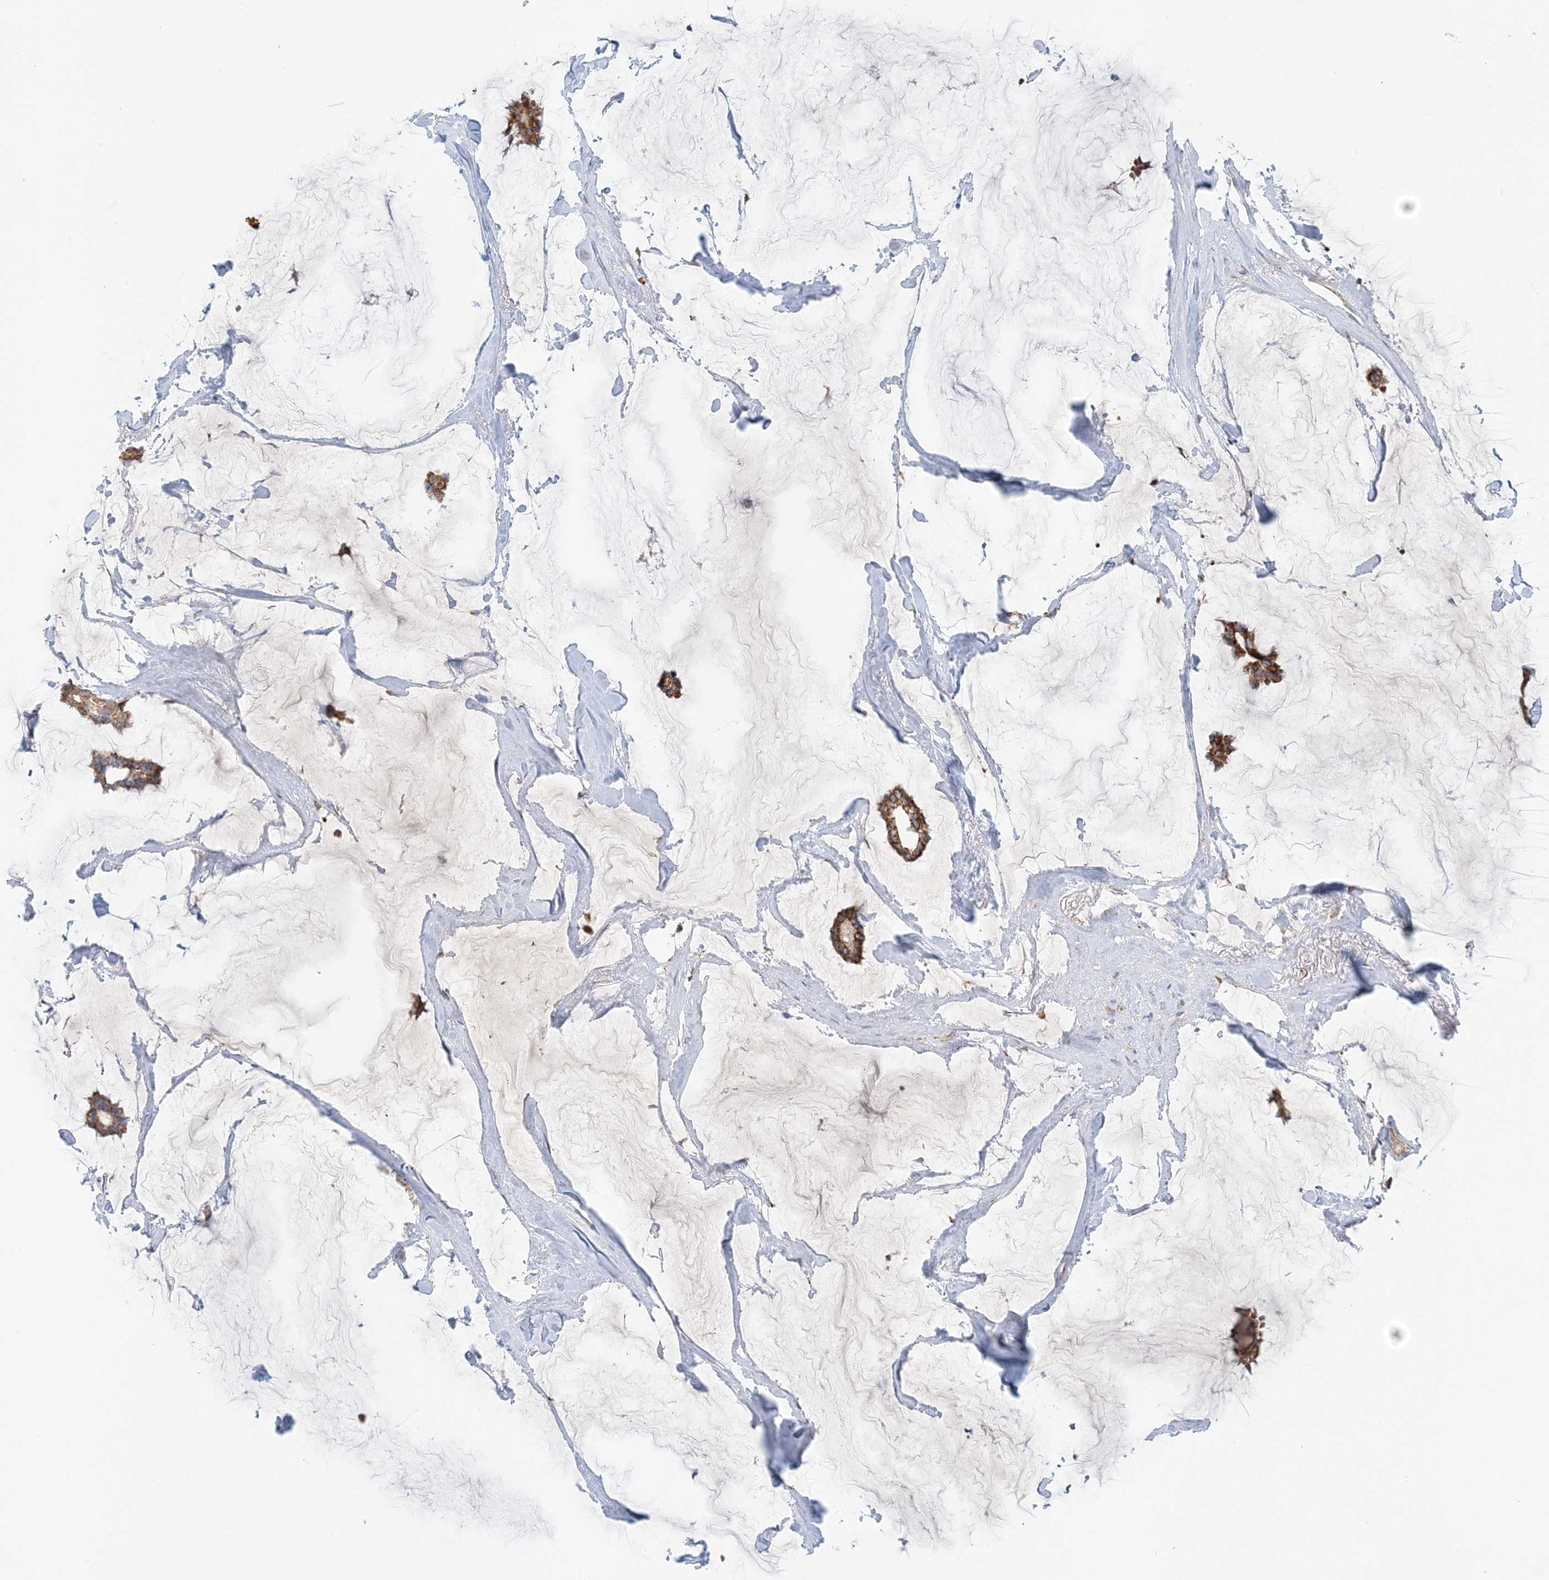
{"staining": {"intensity": "moderate", "quantity": ">75%", "location": "cytoplasmic/membranous"}, "tissue": "breast cancer", "cell_type": "Tumor cells", "image_type": "cancer", "snomed": [{"axis": "morphology", "description": "Duct carcinoma"}, {"axis": "topography", "description": "Breast"}], "caption": "Protein expression analysis of human invasive ductal carcinoma (breast) reveals moderate cytoplasmic/membranous positivity in approximately >75% of tumor cells. The staining is performed using DAB (3,3'-diaminobenzidine) brown chromogen to label protein expression. The nuclei are counter-stained blue using hematoxylin.", "gene": "COA3", "patient": {"sex": "female", "age": 93}}